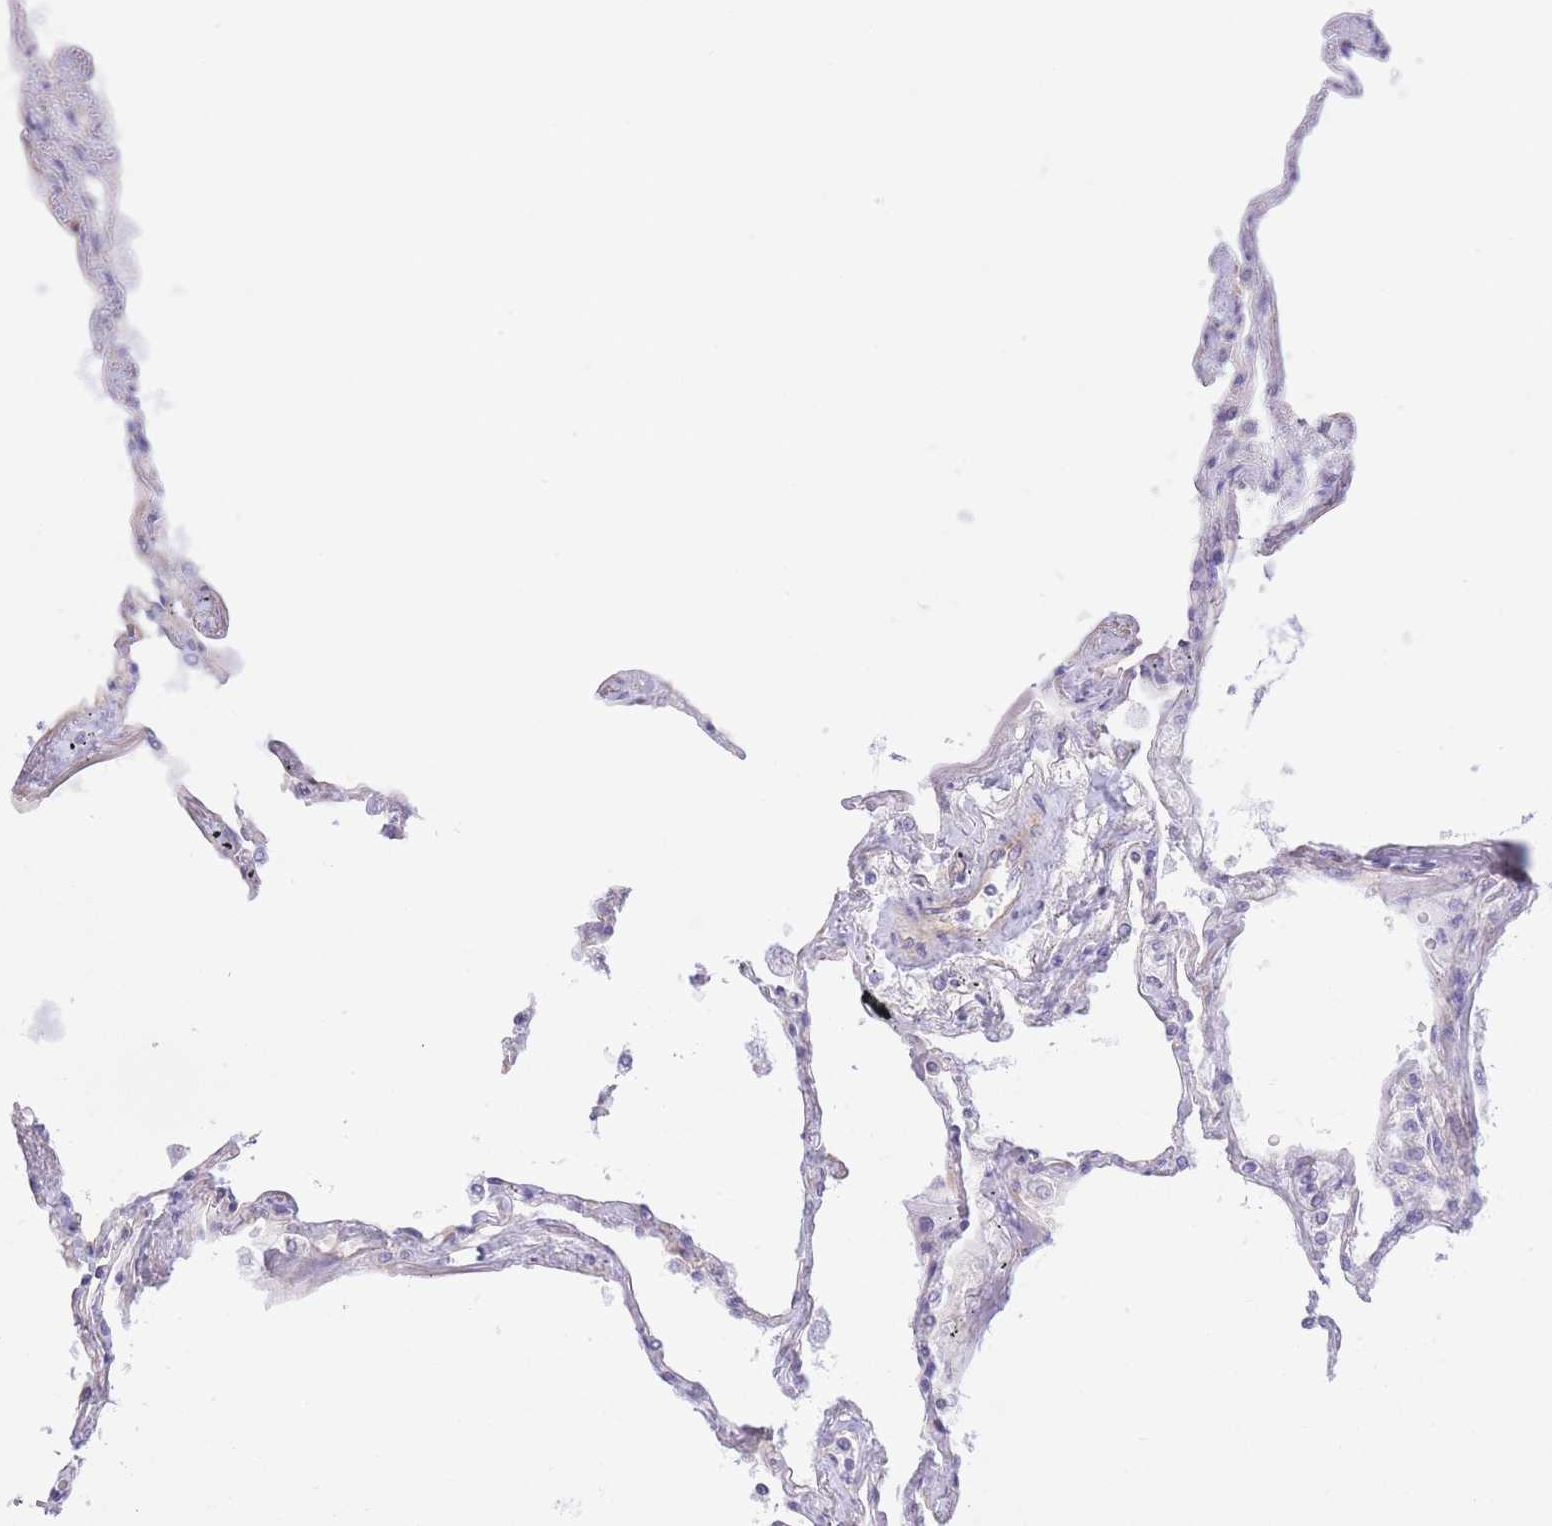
{"staining": {"intensity": "moderate", "quantity": "25%-75%", "location": "cytoplasmic/membranous"}, "tissue": "lung", "cell_type": "Alveolar cells", "image_type": "normal", "snomed": [{"axis": "morphology", "description": "Normal tissue, NOS"}, {"axis": "topography", "description": "Lung"}], "caption": "Immunohistochemical staining of benign lung exhibits 25%-75% levels of moderate cytoplasmic/membranous protein staining in approximately 25%-75% of alveolar cells. The staining was performed using DAB to visualize the protein expression in brown, while the nuclei were stained in blue with hematoxylin (Magnification: 20x).", "gene": "MRPS31", "patient": {"sex": "female", "age": 67}}